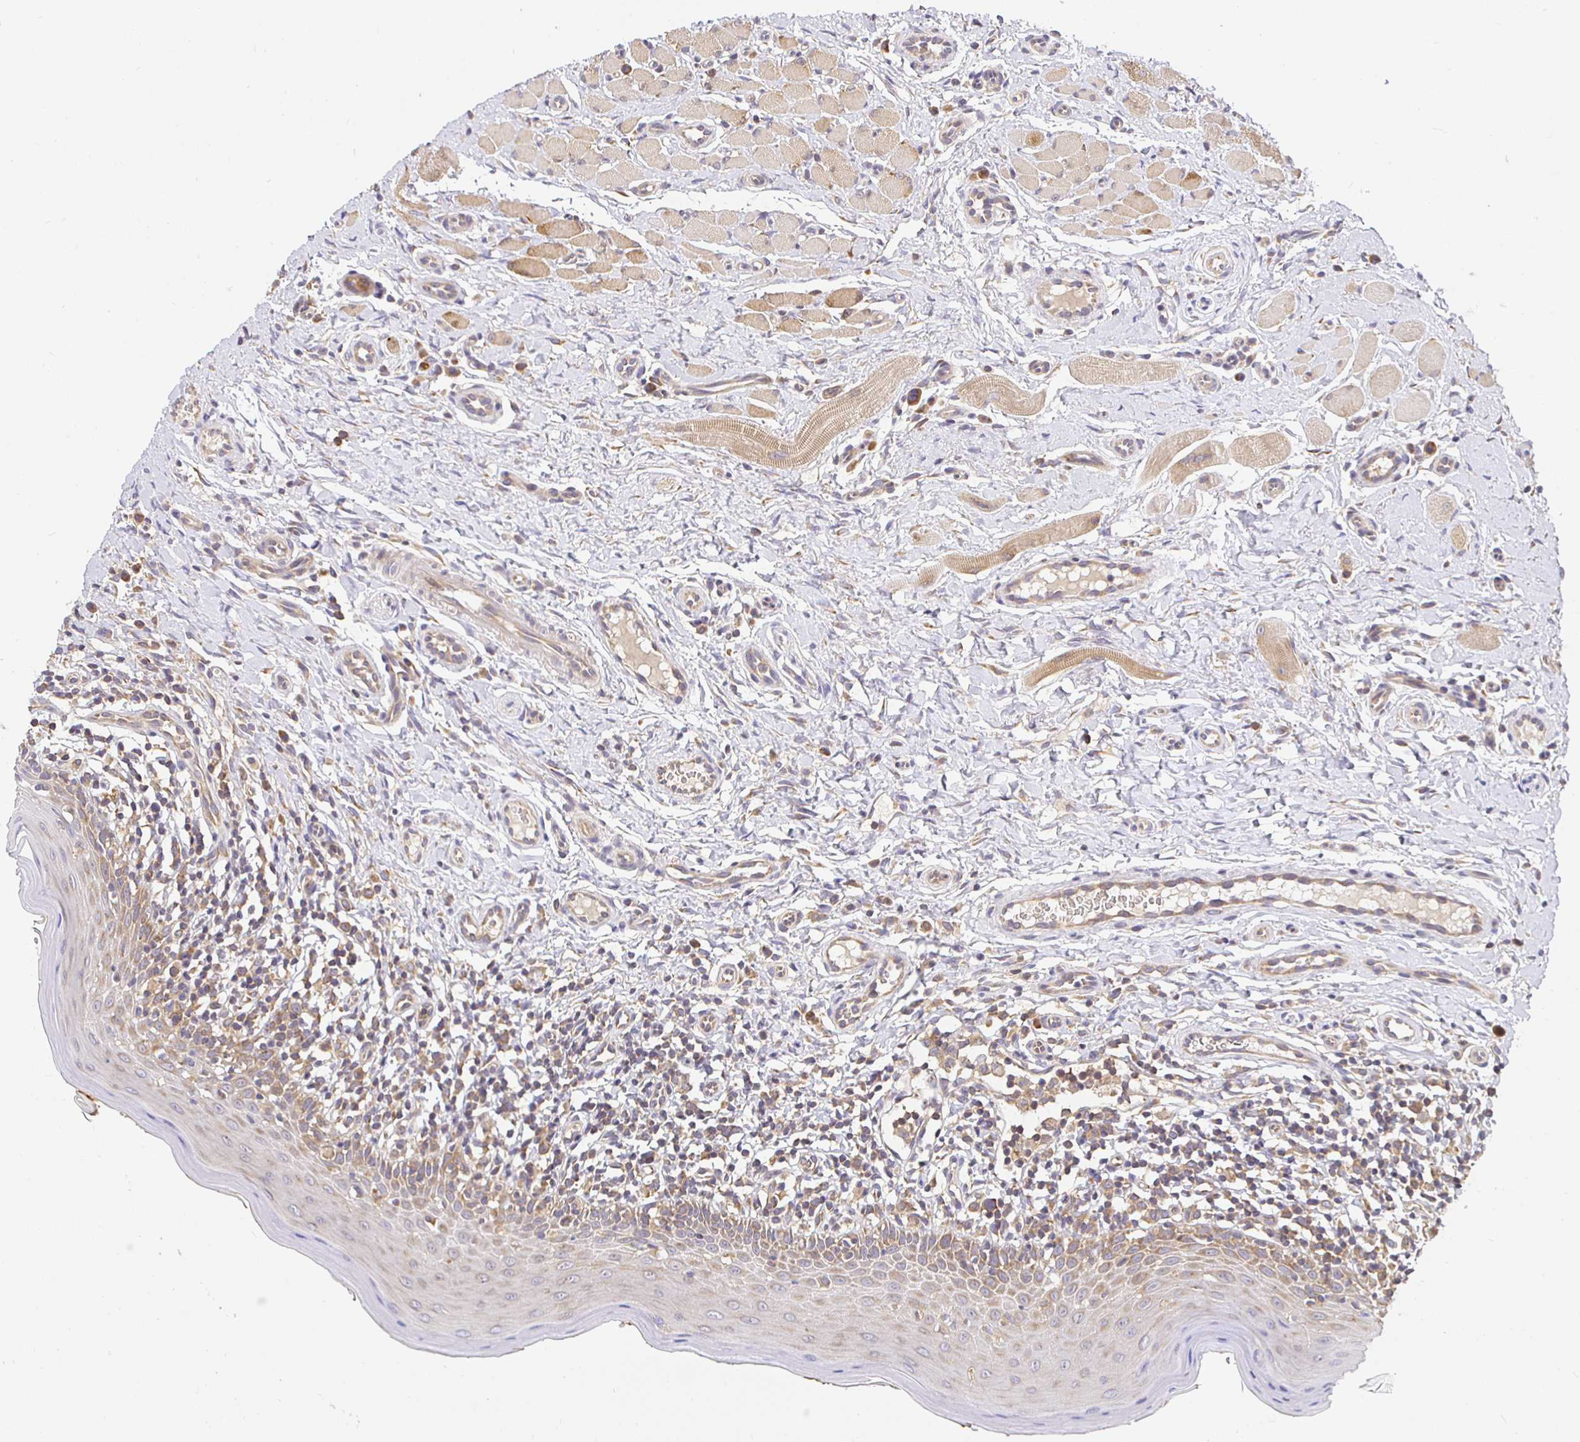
{"staining": {"intensity": "moderate", "quantity": "25%-75%", "location": "cytoplasmic/membranous"}, "tissue": "oral mucosa", "cell_type": "Squamous epithelial cells", "image_type": "normal", "snomed": [{"axis": "morphology", "description": "Normal tissue, NOS"}, {"axis": "topography", "description": "Oral tissue"}, {"axis": "topography", "description": "Tounge, NOS"}], "caption": "Benign oral mucosa shows moderate cytoplasmic/membranous staining in approximately 25%-75% of squamous epithelial cells.", "gene": "IRAK1", "patient": {"sex": "female", "age": 58}}